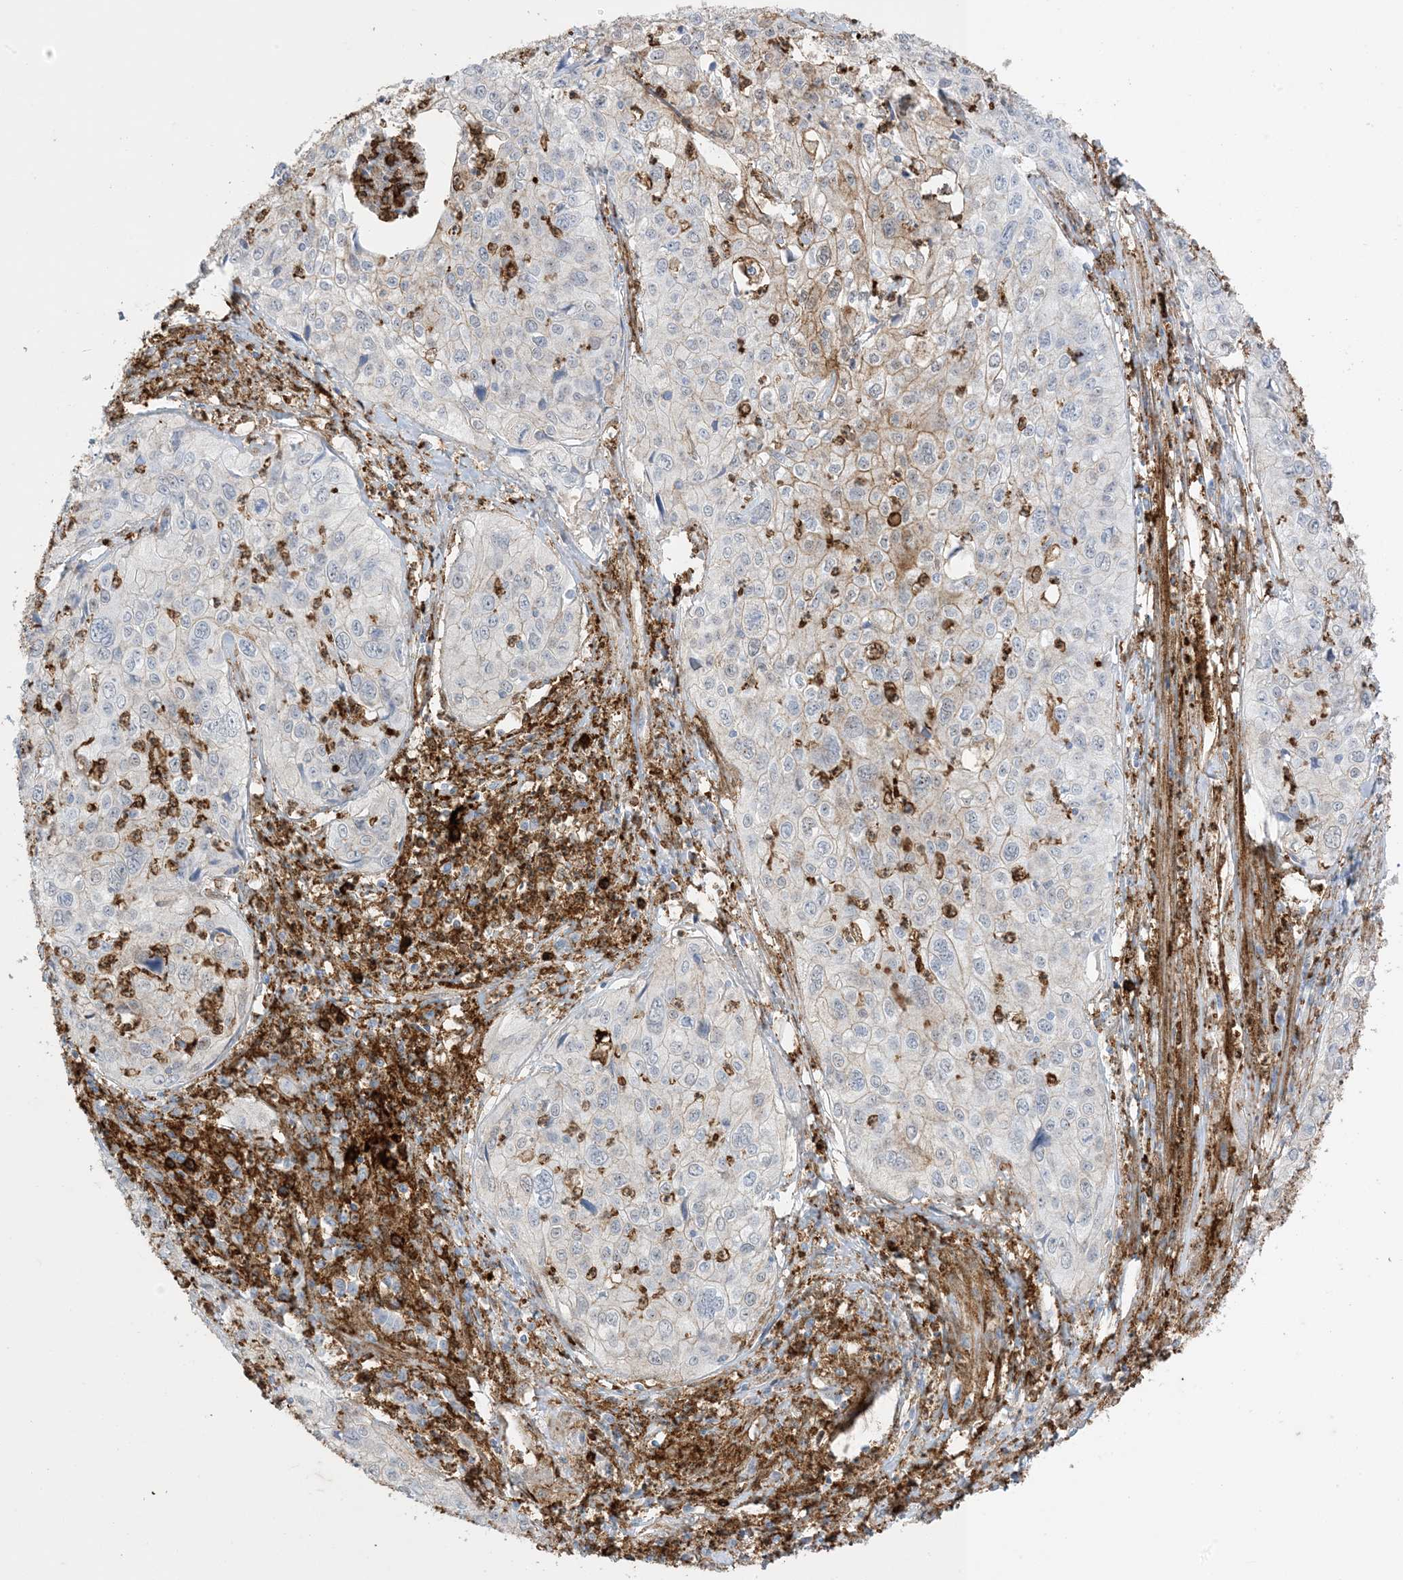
{"staining": {"intensity": "weak", "quantity": "<25%", "location": "cytoplasmic/membranous"}, "tissue": "cervical cancer", "cell_type": "Tumor cells", "image_type": "cancer", "snomed": [{"axis": "morphology", "description": "Squamous cell carcinoma, NOS"}, {"axis": "topography", "description": "Cervix"}], "caption": "IHC histopathology image of neoplastic tissue: cervical cancer stained with DAB reveals no significant protein positivity in tumor cells. (DAB (3,3'-diaminobenzidine) immunohistochemistry (IHC) visualized using brightfield microscopy, high magnification).", "gene": "GSN", "patient": {"sex": "female", "age": 31}}